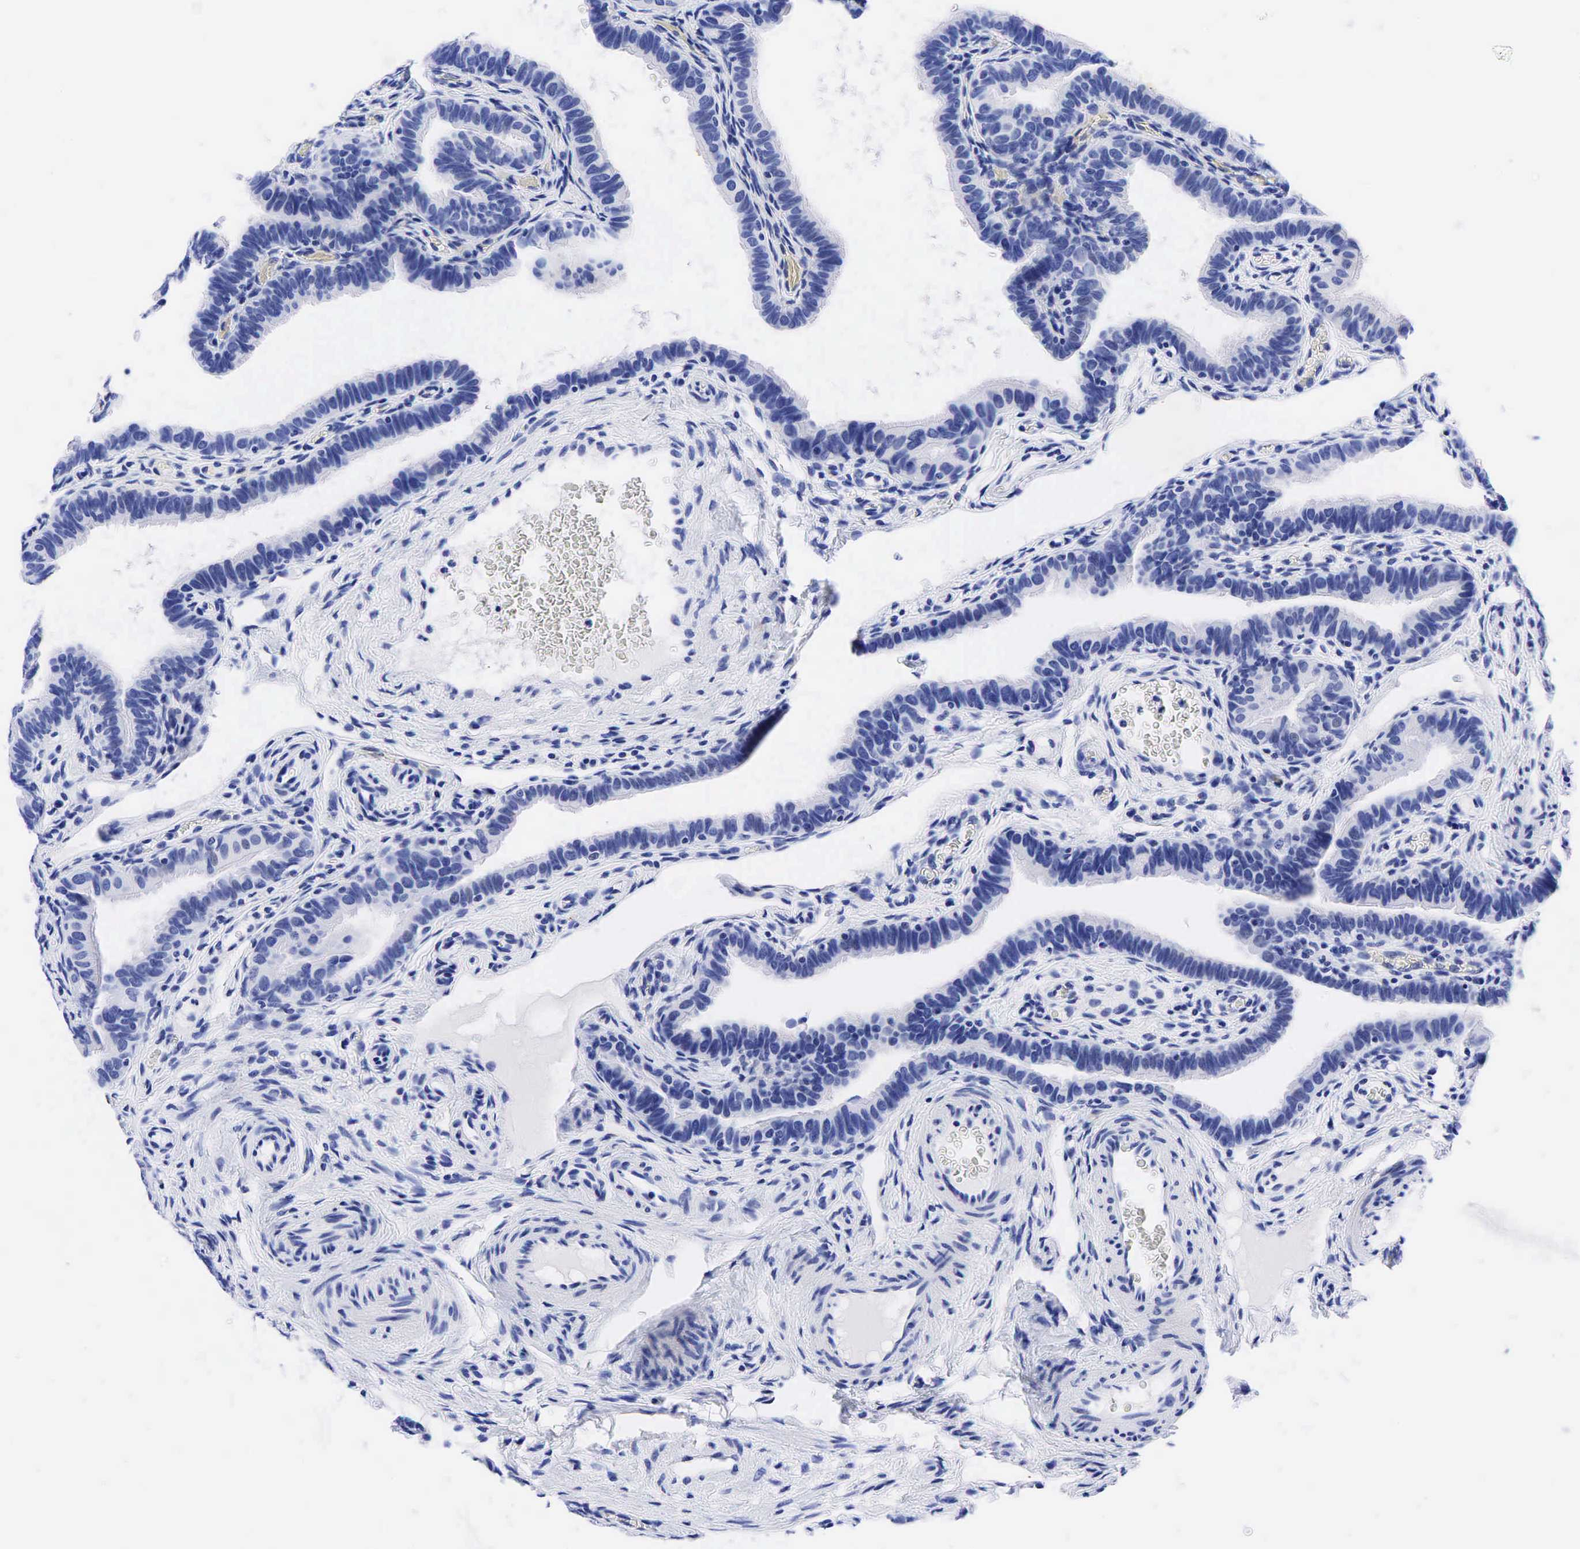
{"staining": {"intensity": "negative", "quantity": "none", "location": "none"}, "tissue": "fallopian tube", "cell_type": "Glandular cells", "image_type": "normal", "snomed": [{"axis": "morphology", "description": "Normal tissue, NOS"}, {"axis": "topography", "description": "Vagina"}, {"axis": "topography", "description": "Fallopian tube"}], "caption": "This histopathology image is of normal fallopian tube stained with IHC to label a protein in brown with the nuclei are counter-stained blue. There is no expression in glandular cells. Nuclei are stained in blue.", "gene": "CEACAM5", "patient": {"sex": "female", "age": 38}}